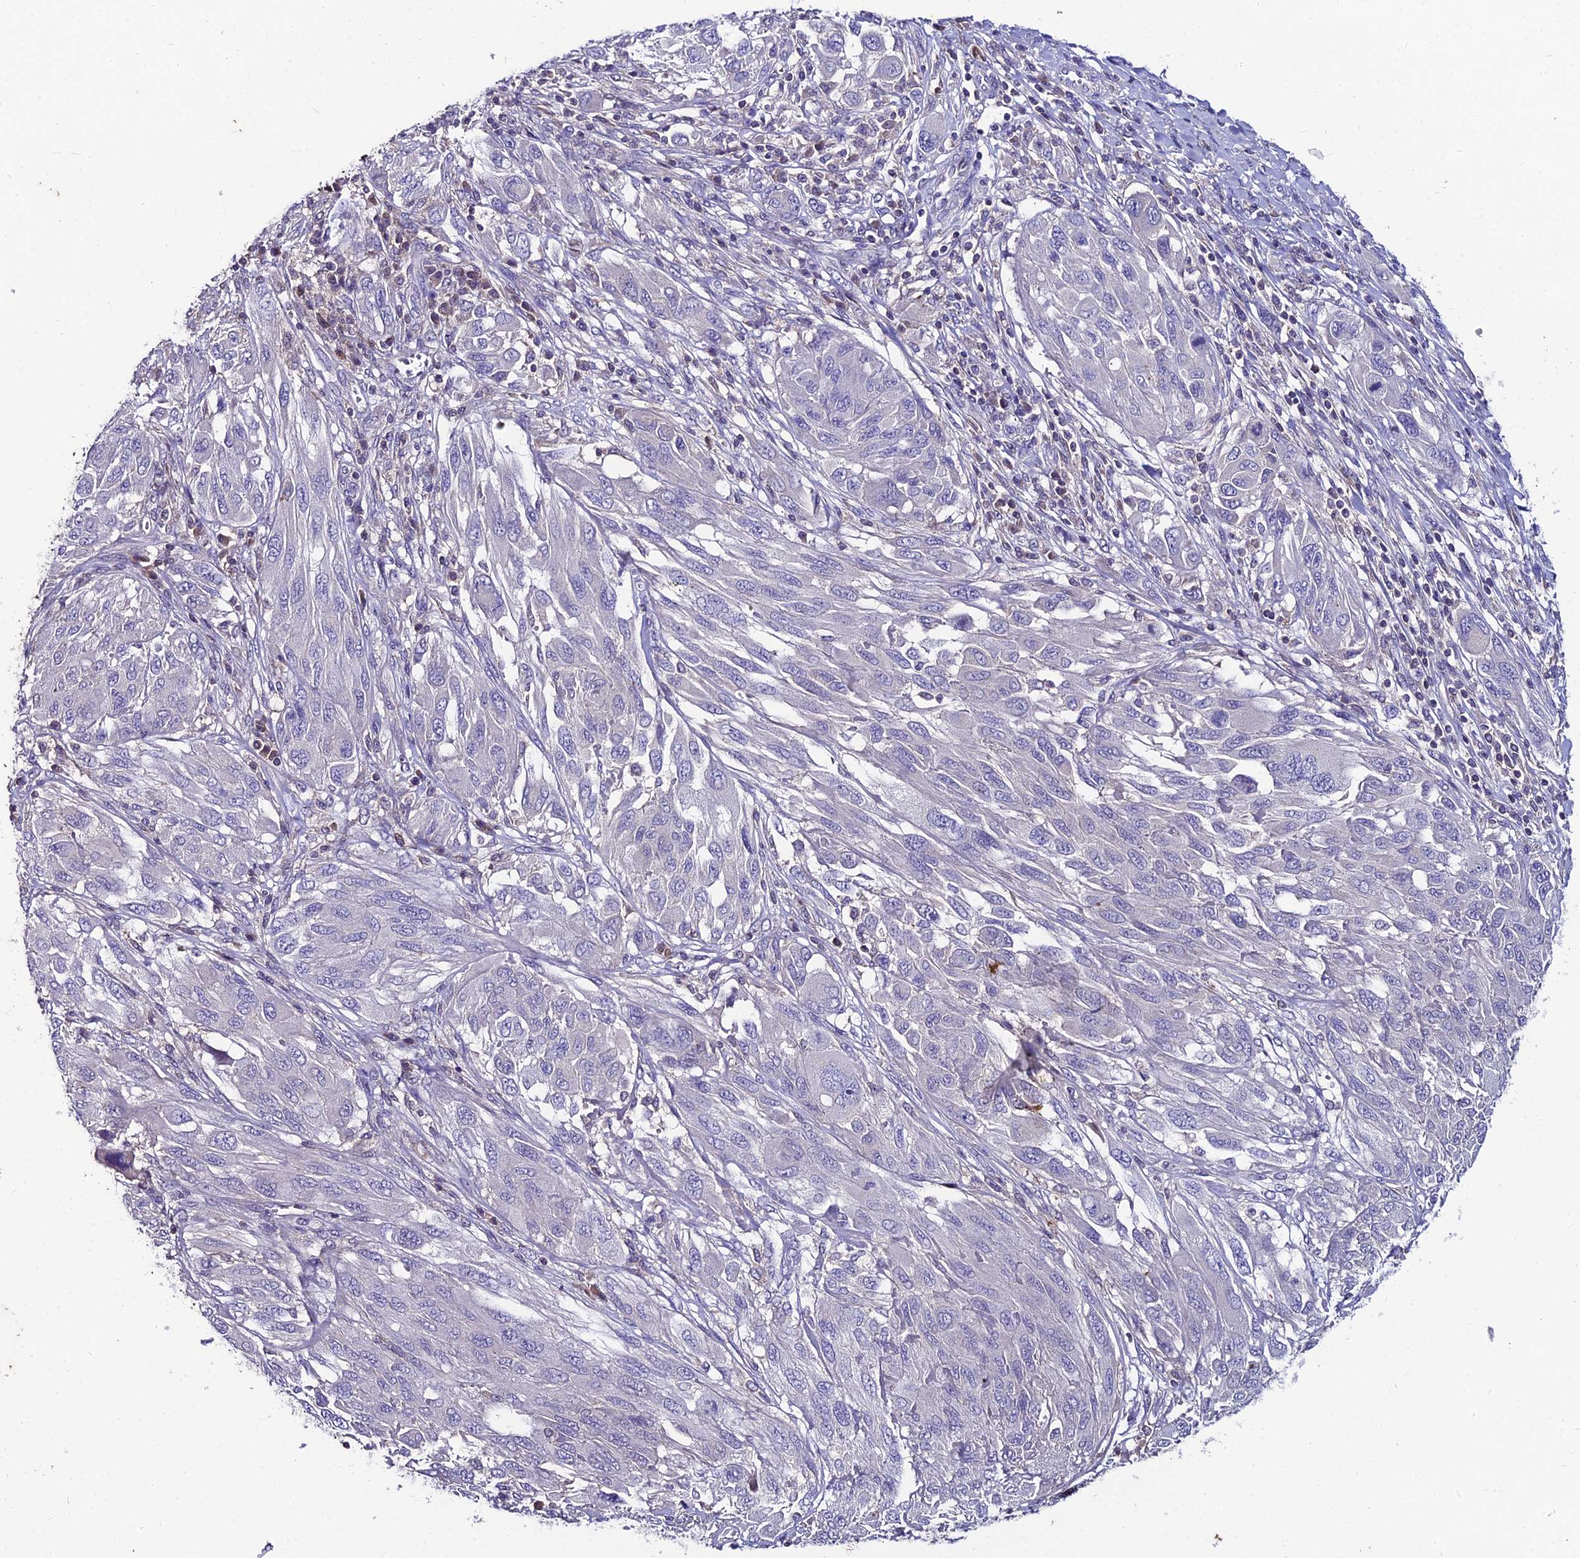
{"staining": {"intensity": "negative", "quantity": "none", "location": "none"}, "tissue": "melanoma", "cell_type": "Tumor cells", "image_type": "cancer", "snomed": [{"axis": "morphology", "description": "Malignant melanoma, NOS"}, {"axis": "topography", "description": "Skin"}], "caption": "Tumor cells show no significant expression in melanoma. (Brightfield microscopy of DAB IHC at high magnification).", "gene": "LGALS7", "patient": {"sex": "female", "age": 91}}